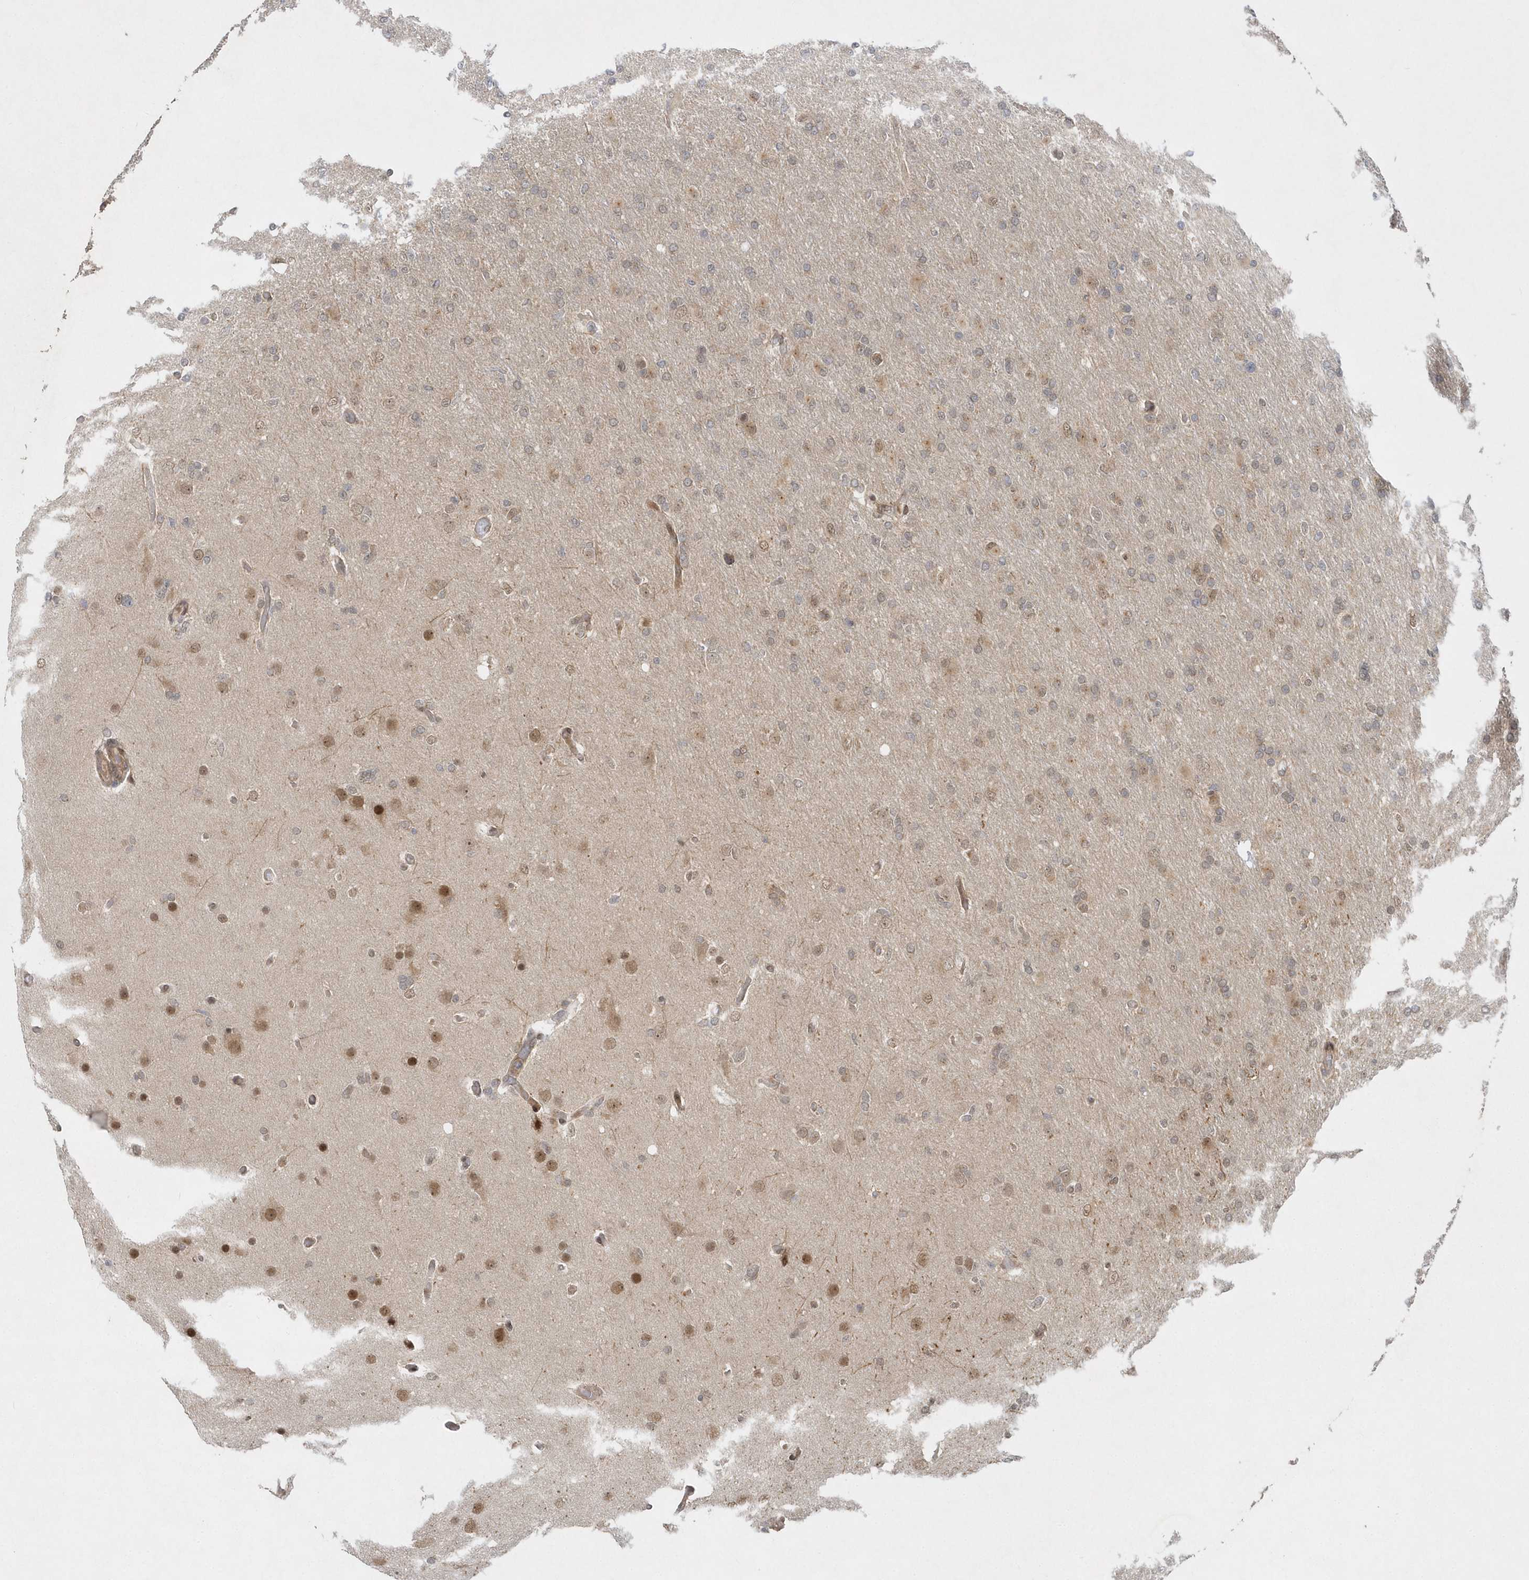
{"staining": {"intensity": "weak", "quantity": "<25%", "location": "nuclear"}, "tissue": "glioma", "cell_type": "Tumor cells", "image_type": "cancer", "snomed": [{"axis": "morphology", "description": "Glioma, malignant, High grade"}, {"axis": "topography", "description": "Cerebral cortex"}], "caption": "A high-resolution histopathology image shows immunohistochemistry staining of malignant glioma (high-grade), which exhibits no significant positivity in tumor cells.", "gene": "MXI1", "patient": {"sex": "female", "age": 36}}